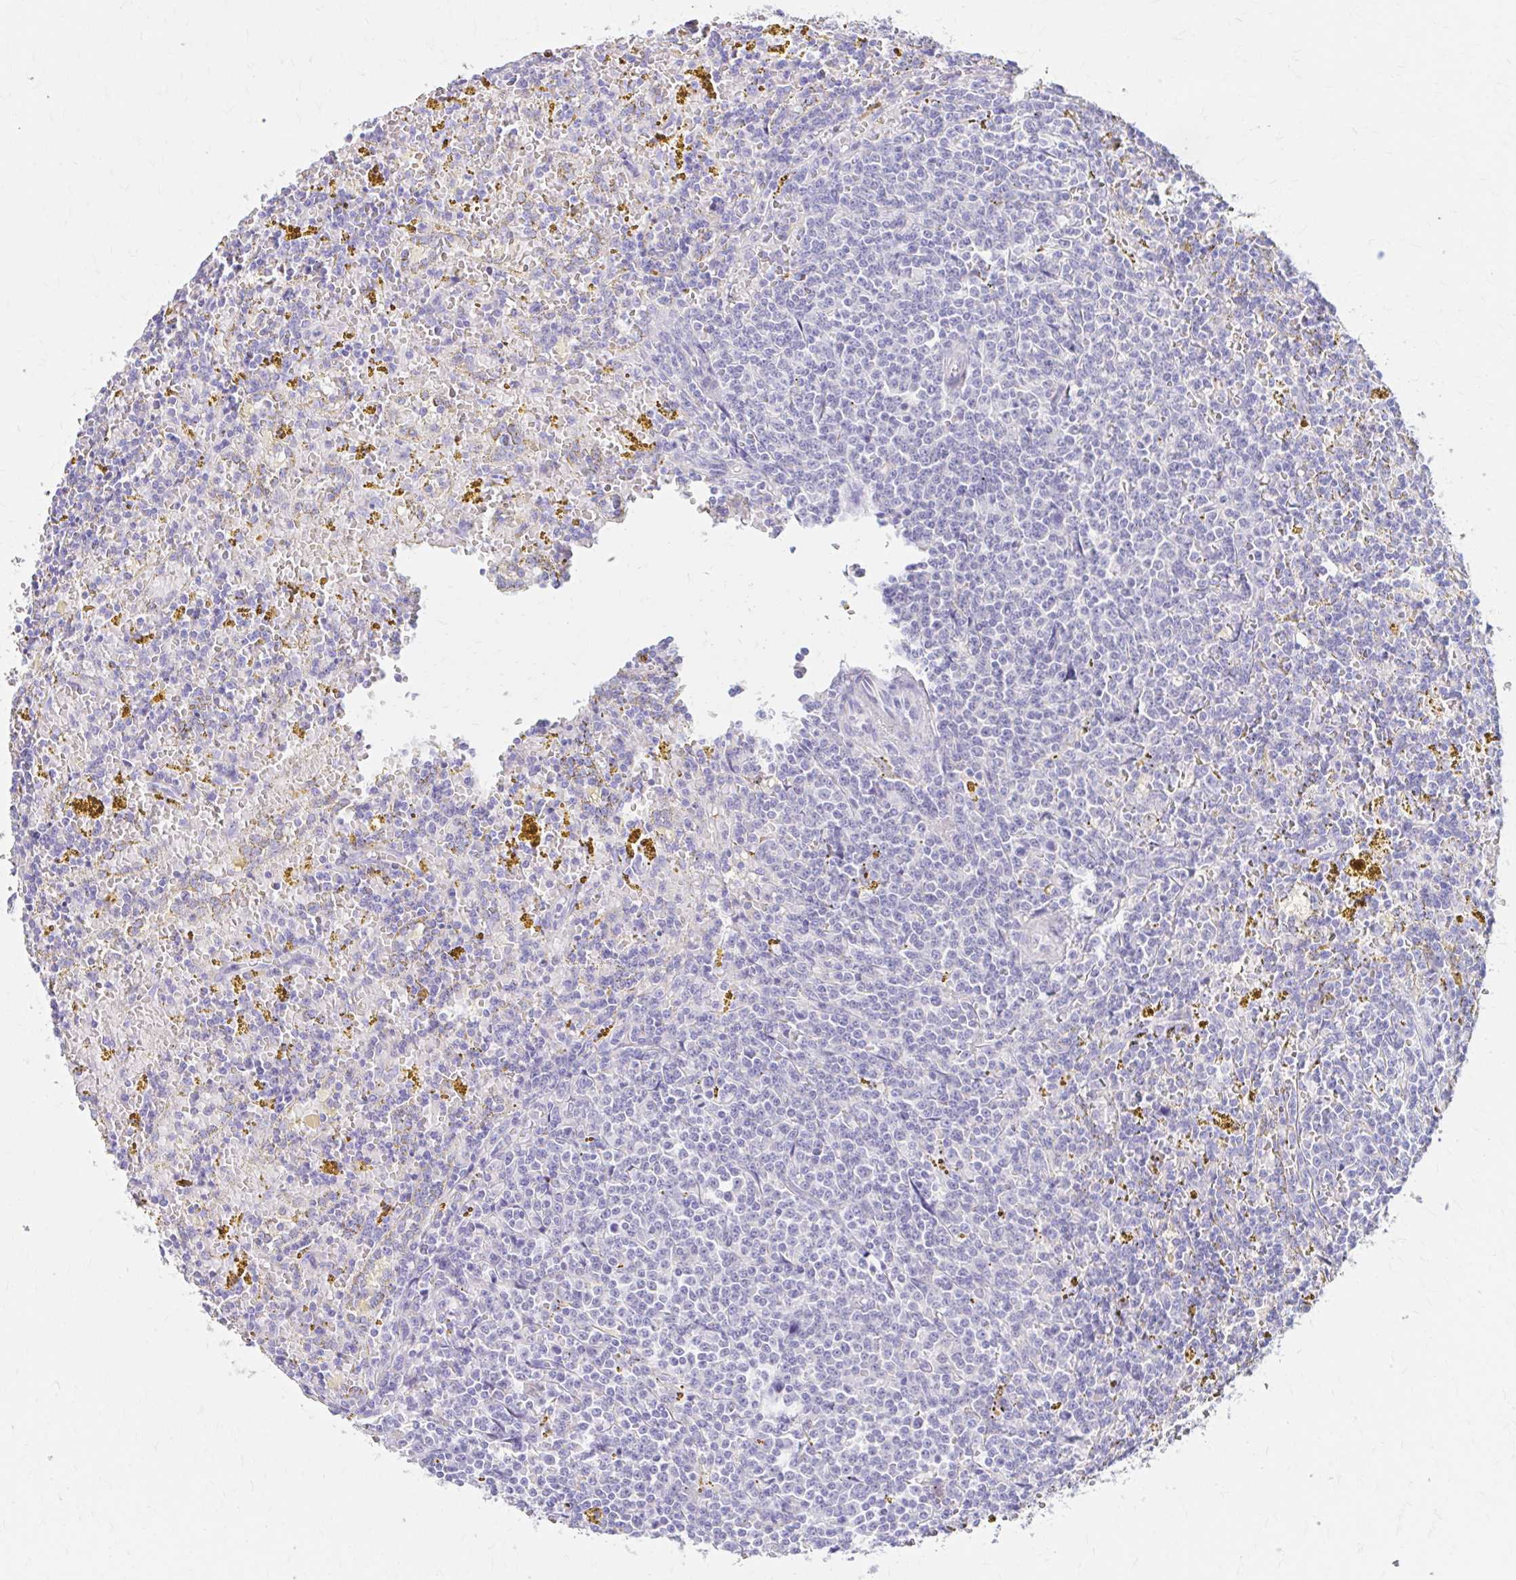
{"staining": {"intensity": "negative", "quantity": "none", "location": "none"}, "tissue": "lymphoma", "cell_type": "Tumor cells", "image_type": "cancer", "snomed": [{"axis": "morphology", "description": "Malignant lymphoma, non-Hodgkin's type, Low grade"}, {"axis": "topography", "description": "Spleen"}, {"axis": "topography", "description": "Lymph node"}], "caption": "Lymphoma was stained to show a protein in brown. There is no significant staining in tumor cells.", "gene": "AZGP1", "patient": {"sex": "female", "age": 66}}